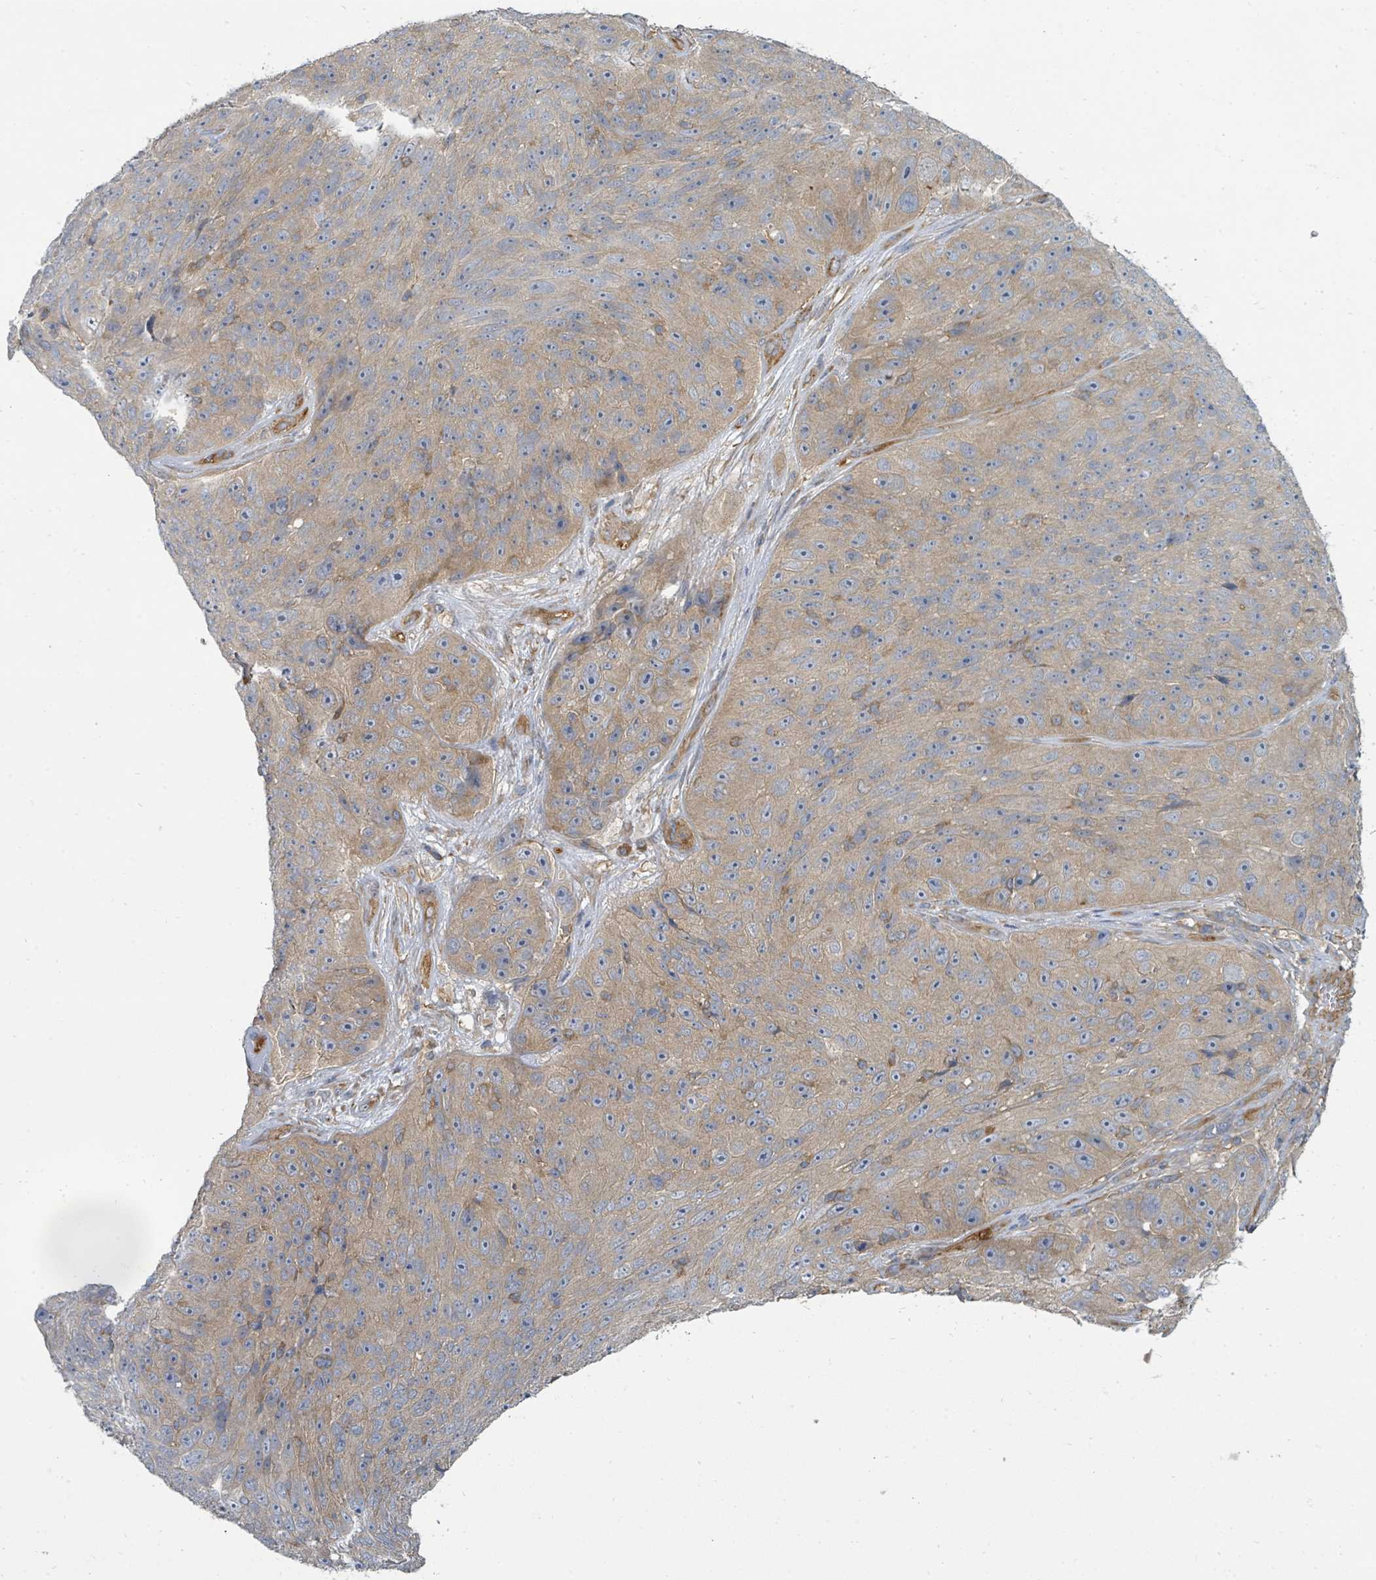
{"staining": {"intensity": "weak", "quantity": ">75%", "location": "cytoplasmic/membranous"}, "tissue": "skin cancer", "cell_type": "Tumor cells", "image_type": "cancer", "snomed": [{"axis": "morphology", "description": "Squamous cell carcinoma, NOS"}, {"axis": "topography", "description": "Skin"}], "caption": "A brown stain highlights weak cytoplasmic/membranous expression of a protein in skin cancer tumor cells.", "gene": "BOLA2B", "patient": {"sex": "female", "age": 87}}